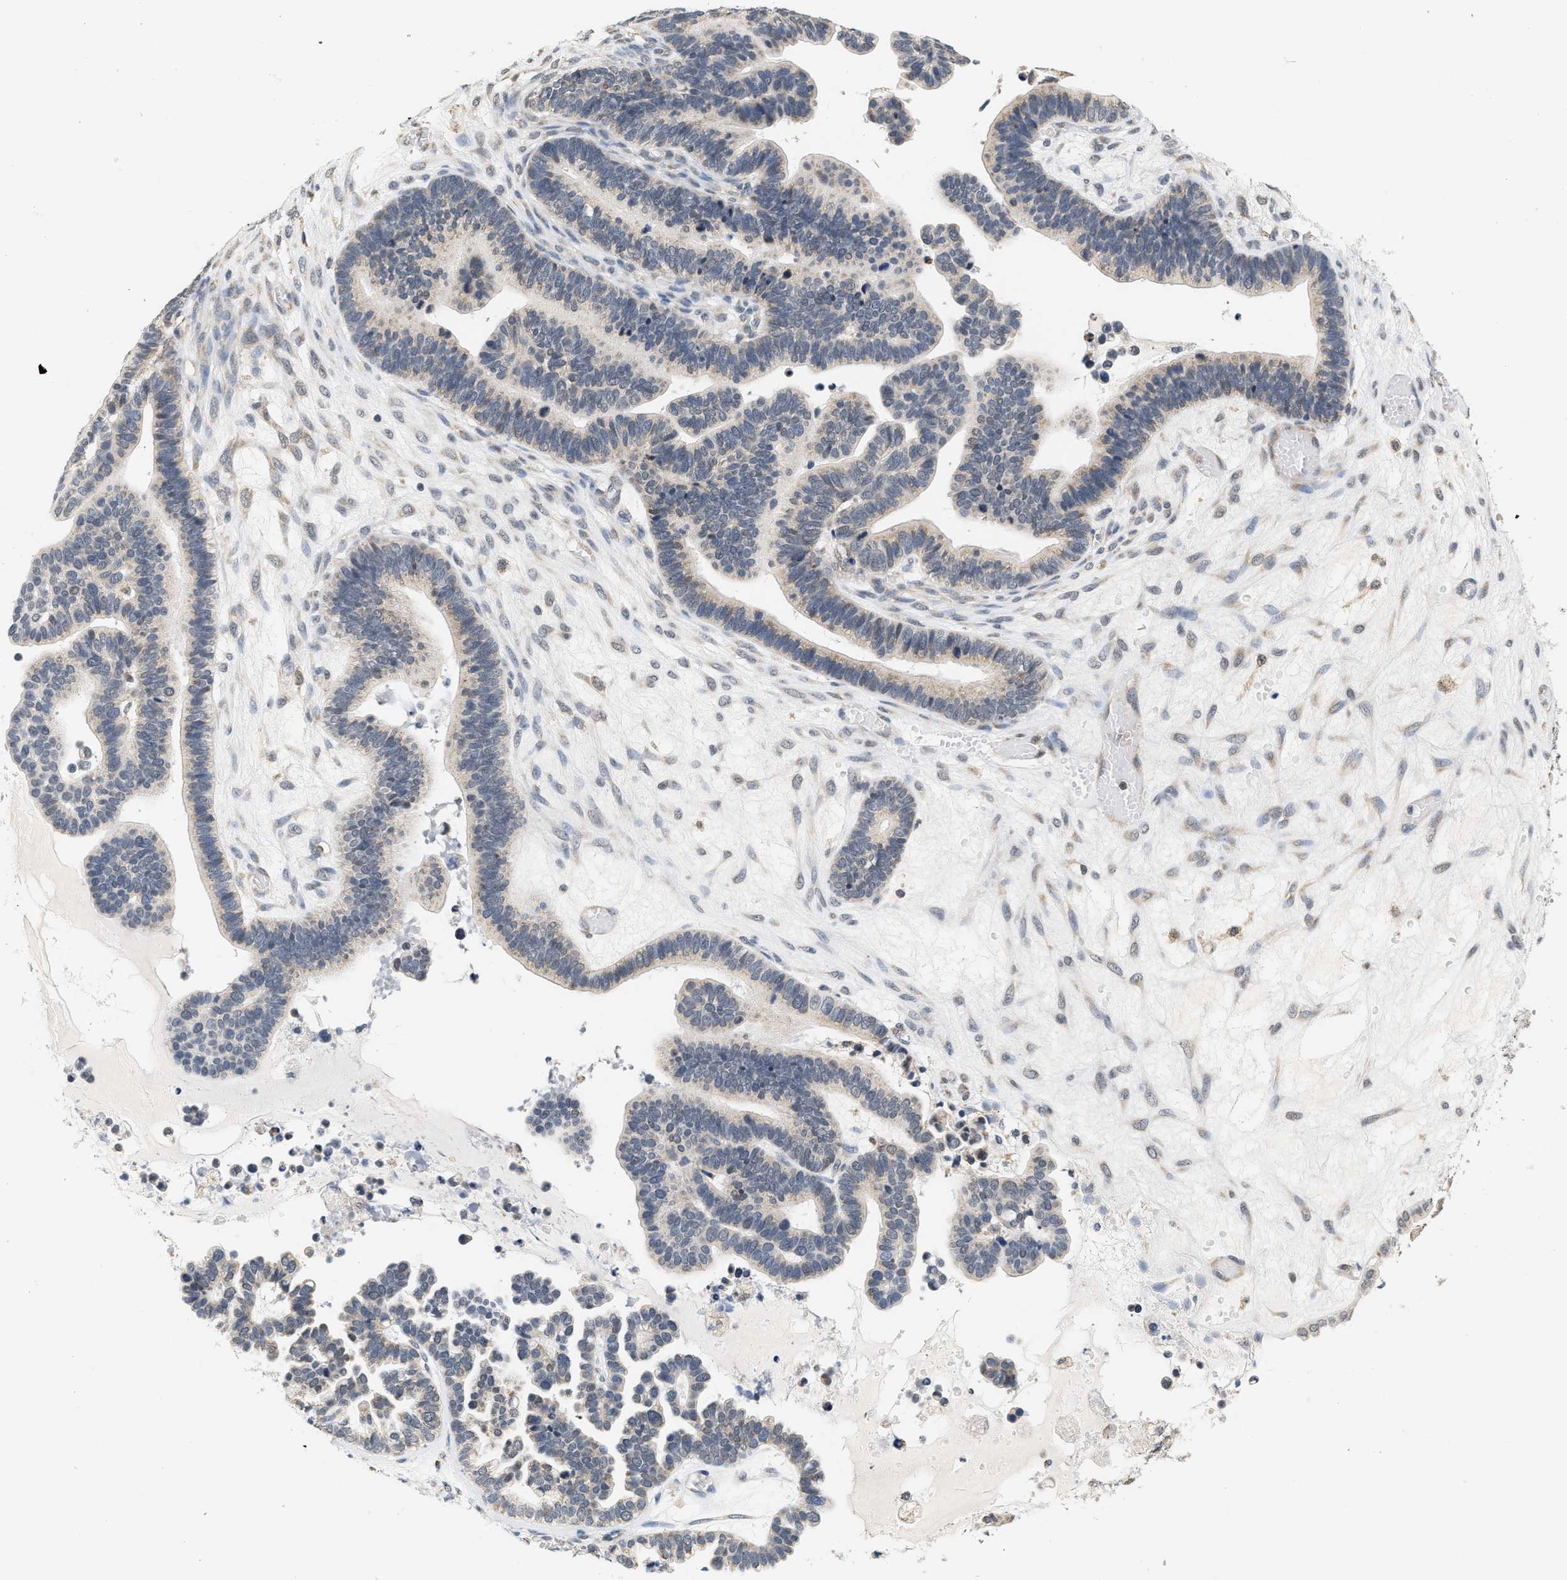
{"staining": {"intensity": "weak", "quantity": "25%-75%", "location": "cytoplasmic/membranous"}, "tissue": "ovarian cancer", "cell_type": "Tumor cells", "image_type": "cancer", "snomed": [{"axis": "morphology", "description": "Cystadenocarcinoma, serous, NOS"}, {"axis": "topography", "description": "Ovary"}], "caption": "This histopathology image shows immunohistochemistry (IHC) staining of serous cystadenocarcinoma (ovarian), with low weak cytoplasmic/membranous expression in about 25%-75% of tumor cells.", "gene": "GIGYF1", "patient": {"sex": "female", "age": 56}}